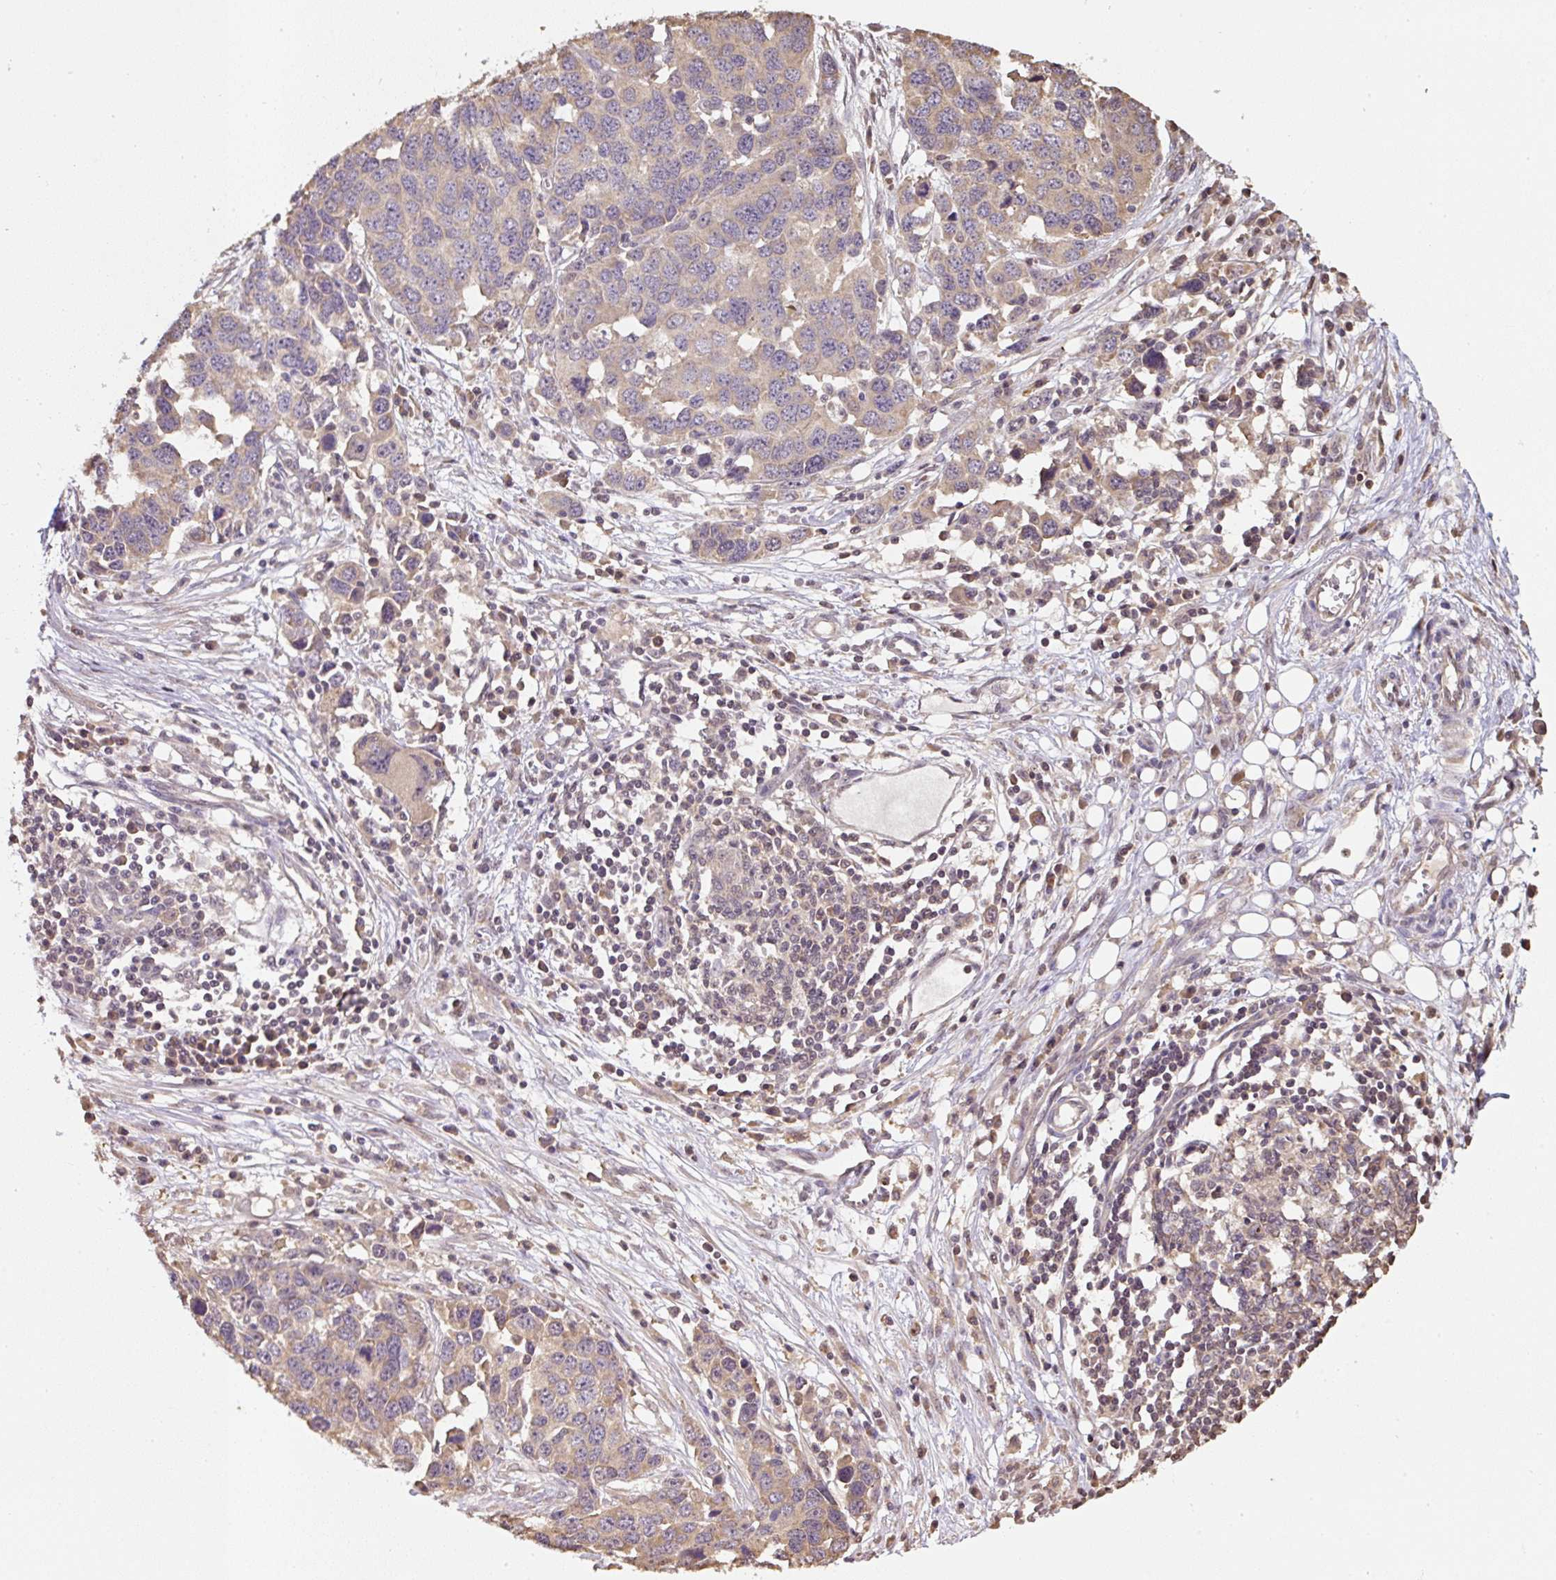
{"staining": {"intensity": "weak", "quantity": "<25%", "location": "cytoplasmic/membranous"}, "tissue": "ovarian cancer", "cell_type": "Tumor cells", "image_type": "cancer", "snomed": [{"axis": "morphology", "description": "Cystadenocarcinoma, serous, NOS"}, {"axis": "topography", "description": "Ovary"}], "caption": "Immunohistochemical staining of serous cystadenocarcinoma (ovarian) shows no significant expression in tumor cells.", "gene": "TMEM170B", "patient": {"sex": "female", "age": 76}}